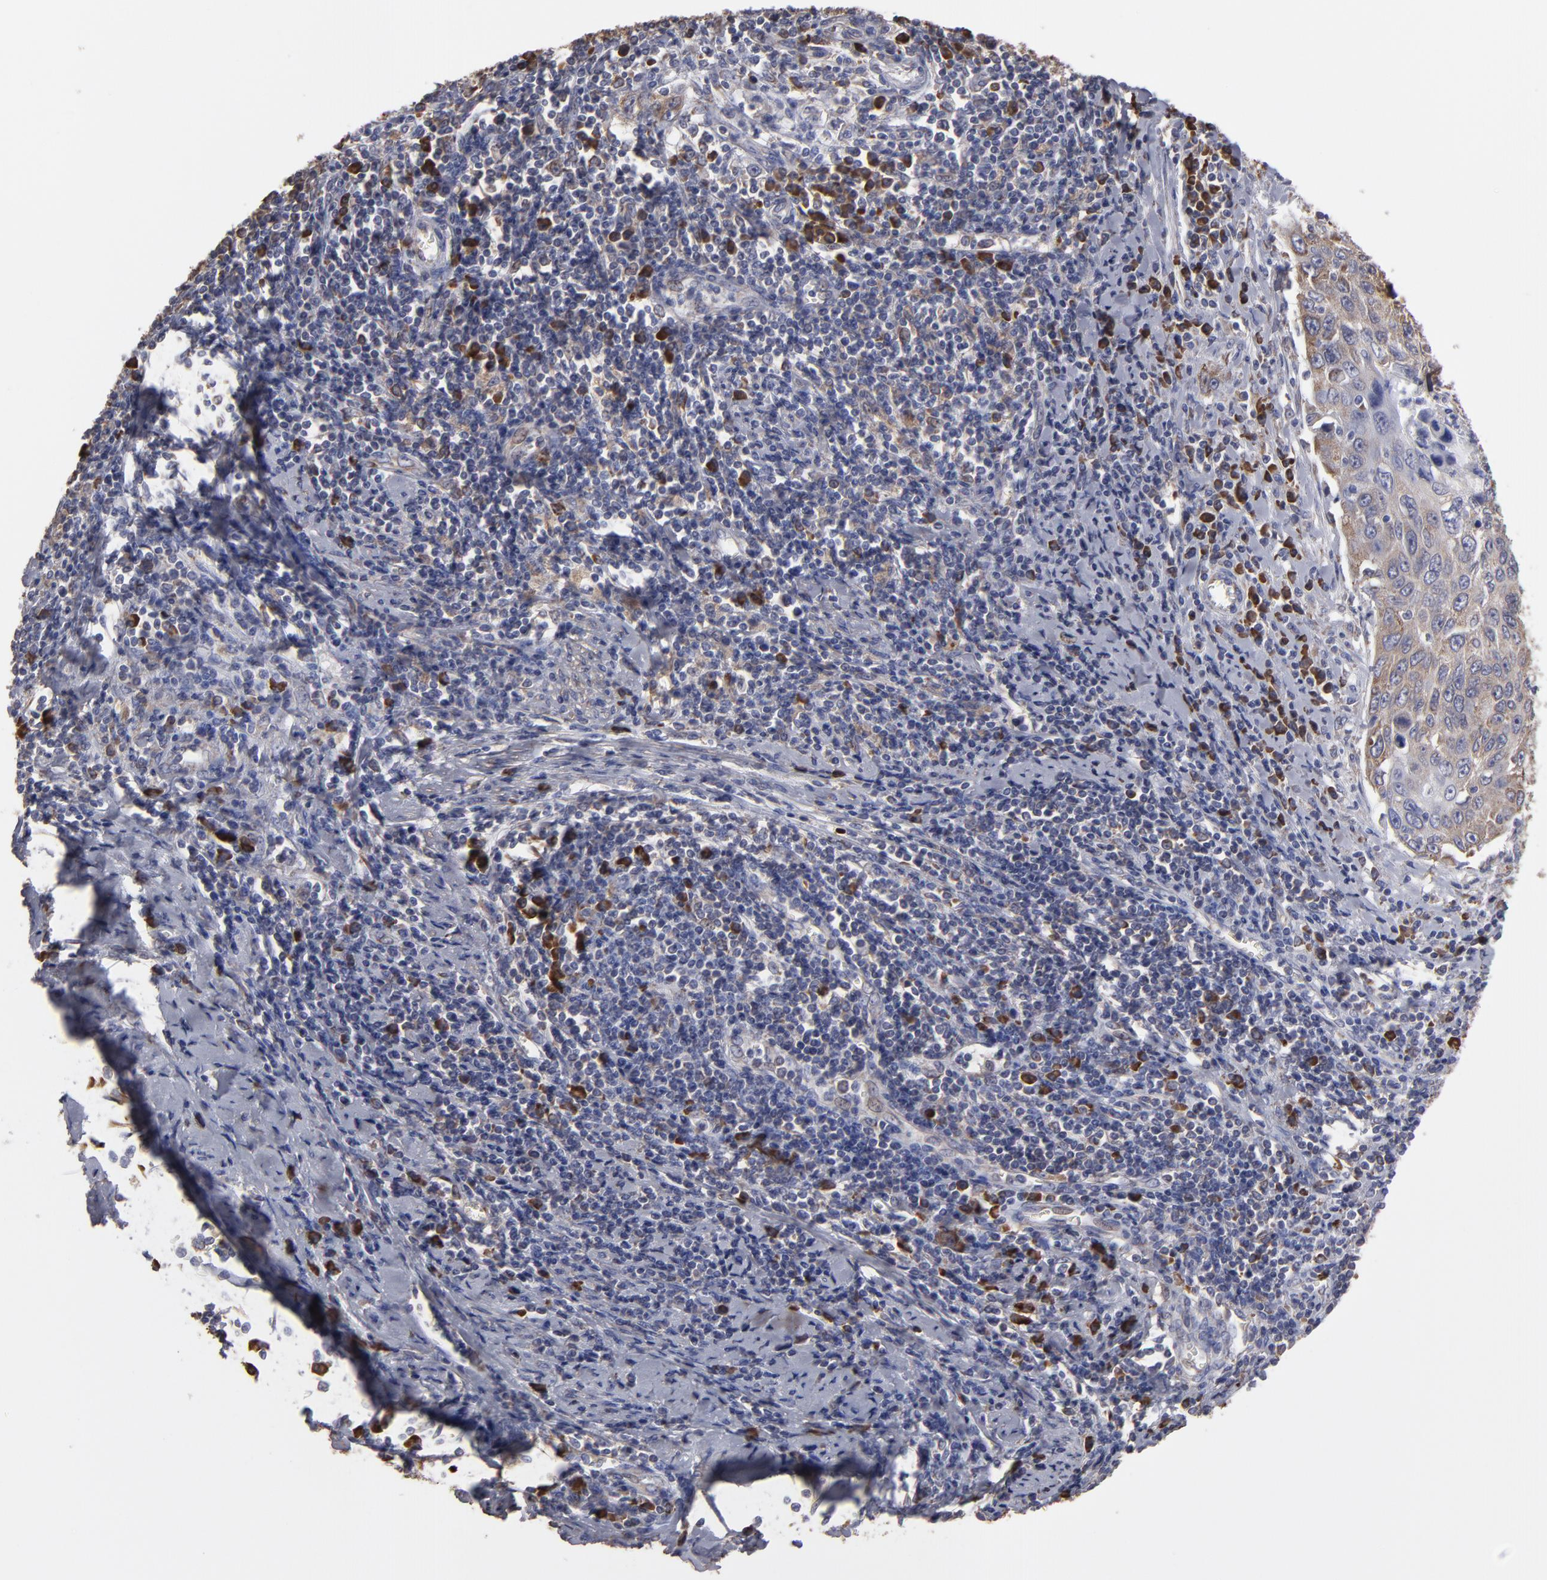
{"staining": {"intensity": "weak", "quantity": ">75%", "location": "cytoplasmic/membranous"}, "tissue": "cervical cancer", "cell_type": "Tumor cells", "image_type": "cancer", "snomed": [{"axis": "morphology", "description": "Squamous cell carcinoma, NOS"}, {"axis": "topography", "description": "Cervix"}], "caption": "High-magnification brightfield microscopy of cervical cancer (squamous cell carcinoma) stained with DAB (3,3'-diaminobenzidine) (brown) and counterstained with hematoxylin (blue). tumor cells exhibit weak cytoplasmic/membranous expression is present in approximately>75% of cells.", "gene": "SND1", "patient": {"sex": "female", "age": 53}}